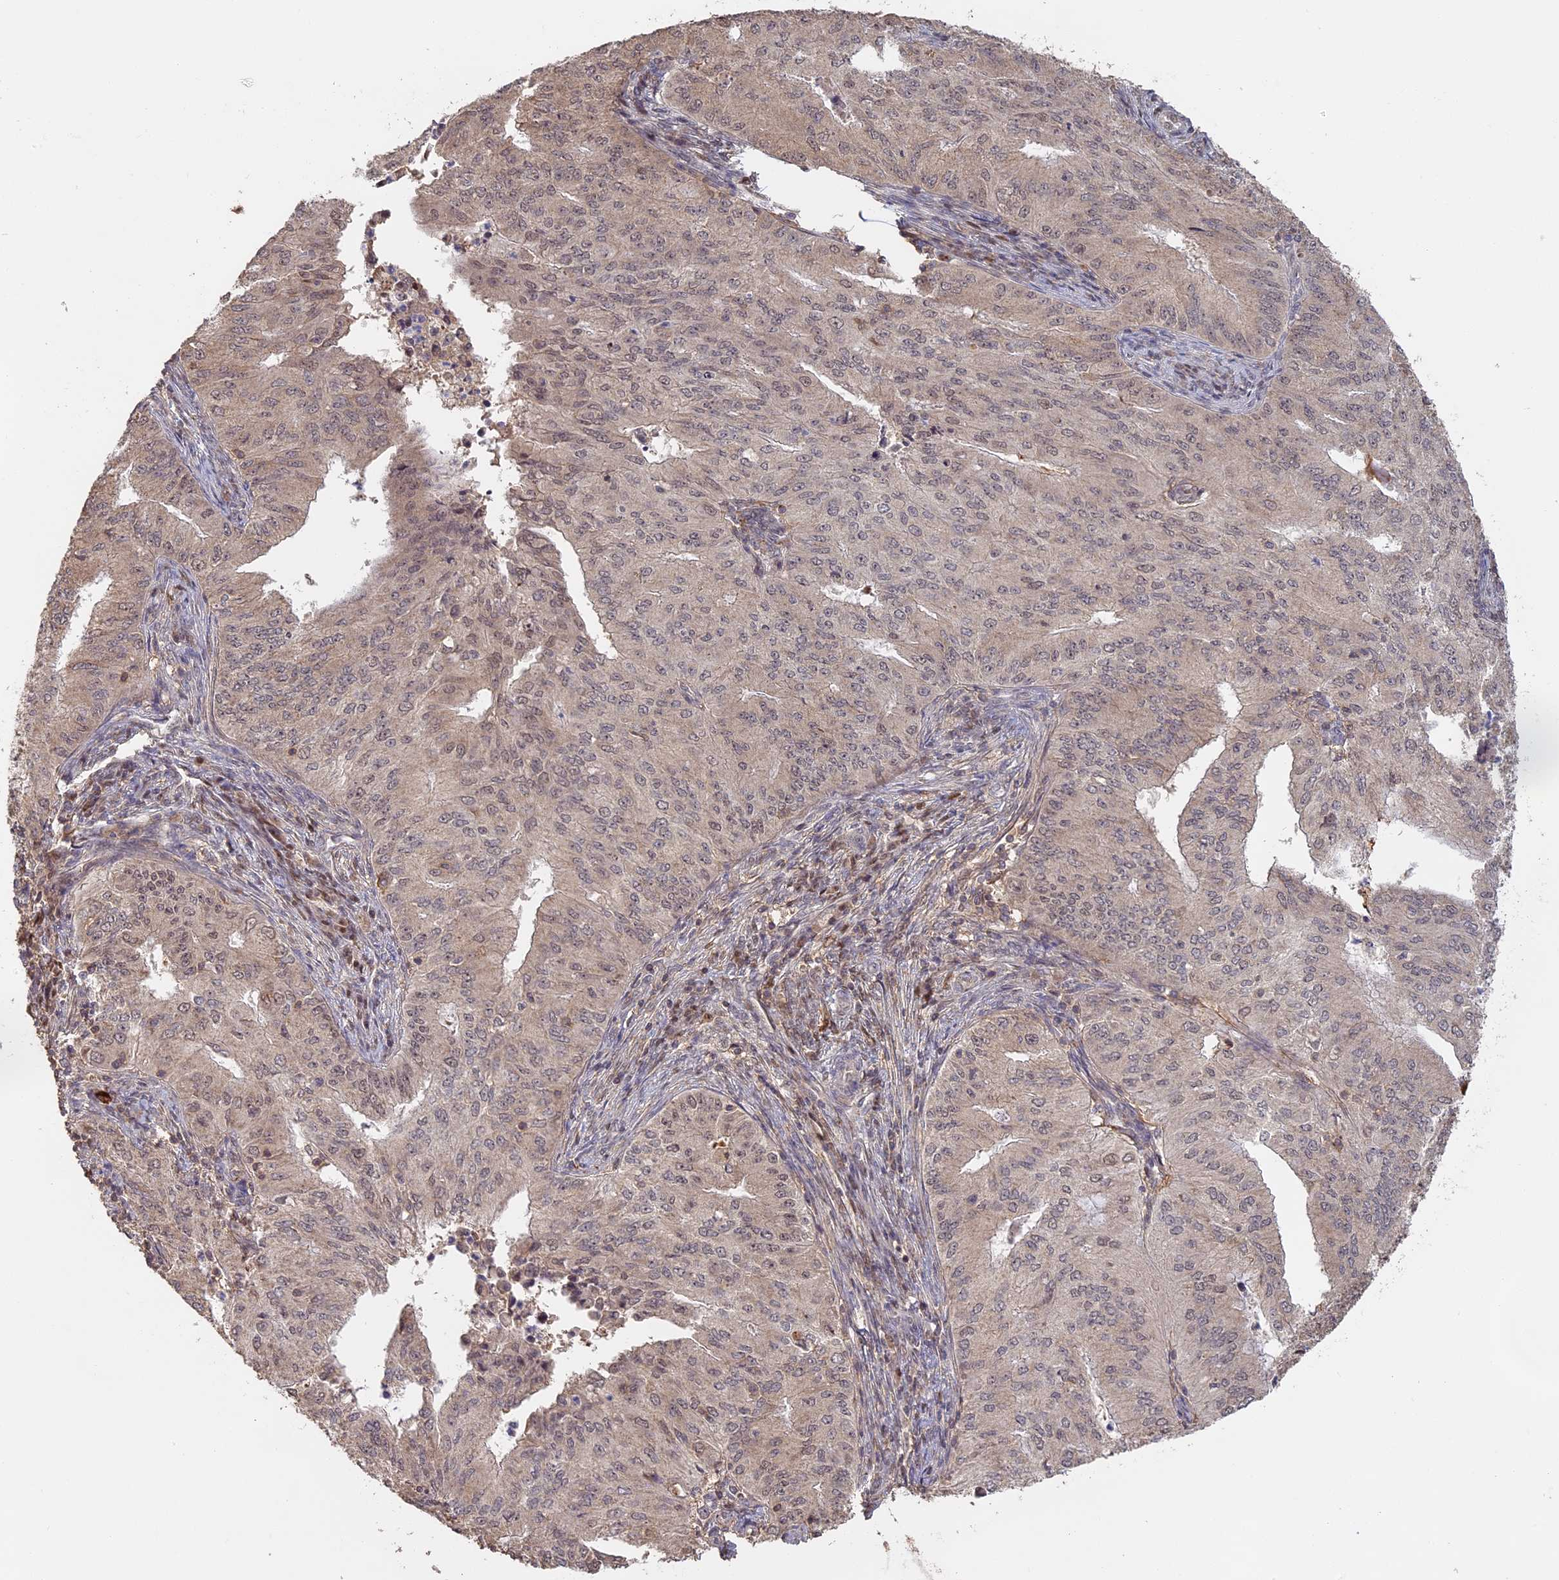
{"staining": {"intensity": "weak", "quantity": "<25%", "location": "nuclear"}, "tissue": "endometrial cancer", "cell_type": "Tumor cells", "image_type": "cancer", "snomed": [{"axis": "morphology", "description": "Adenocarcinoma, NOS"}, {"axis": "topography", "description": "Endometrium"}], "caption": "Endometrial adenocarcinoma stained for a protein using IHC reveals no expression tumor cells.", "gene": "MYBL2", "patient": {"sex": "female", "age": 50}}